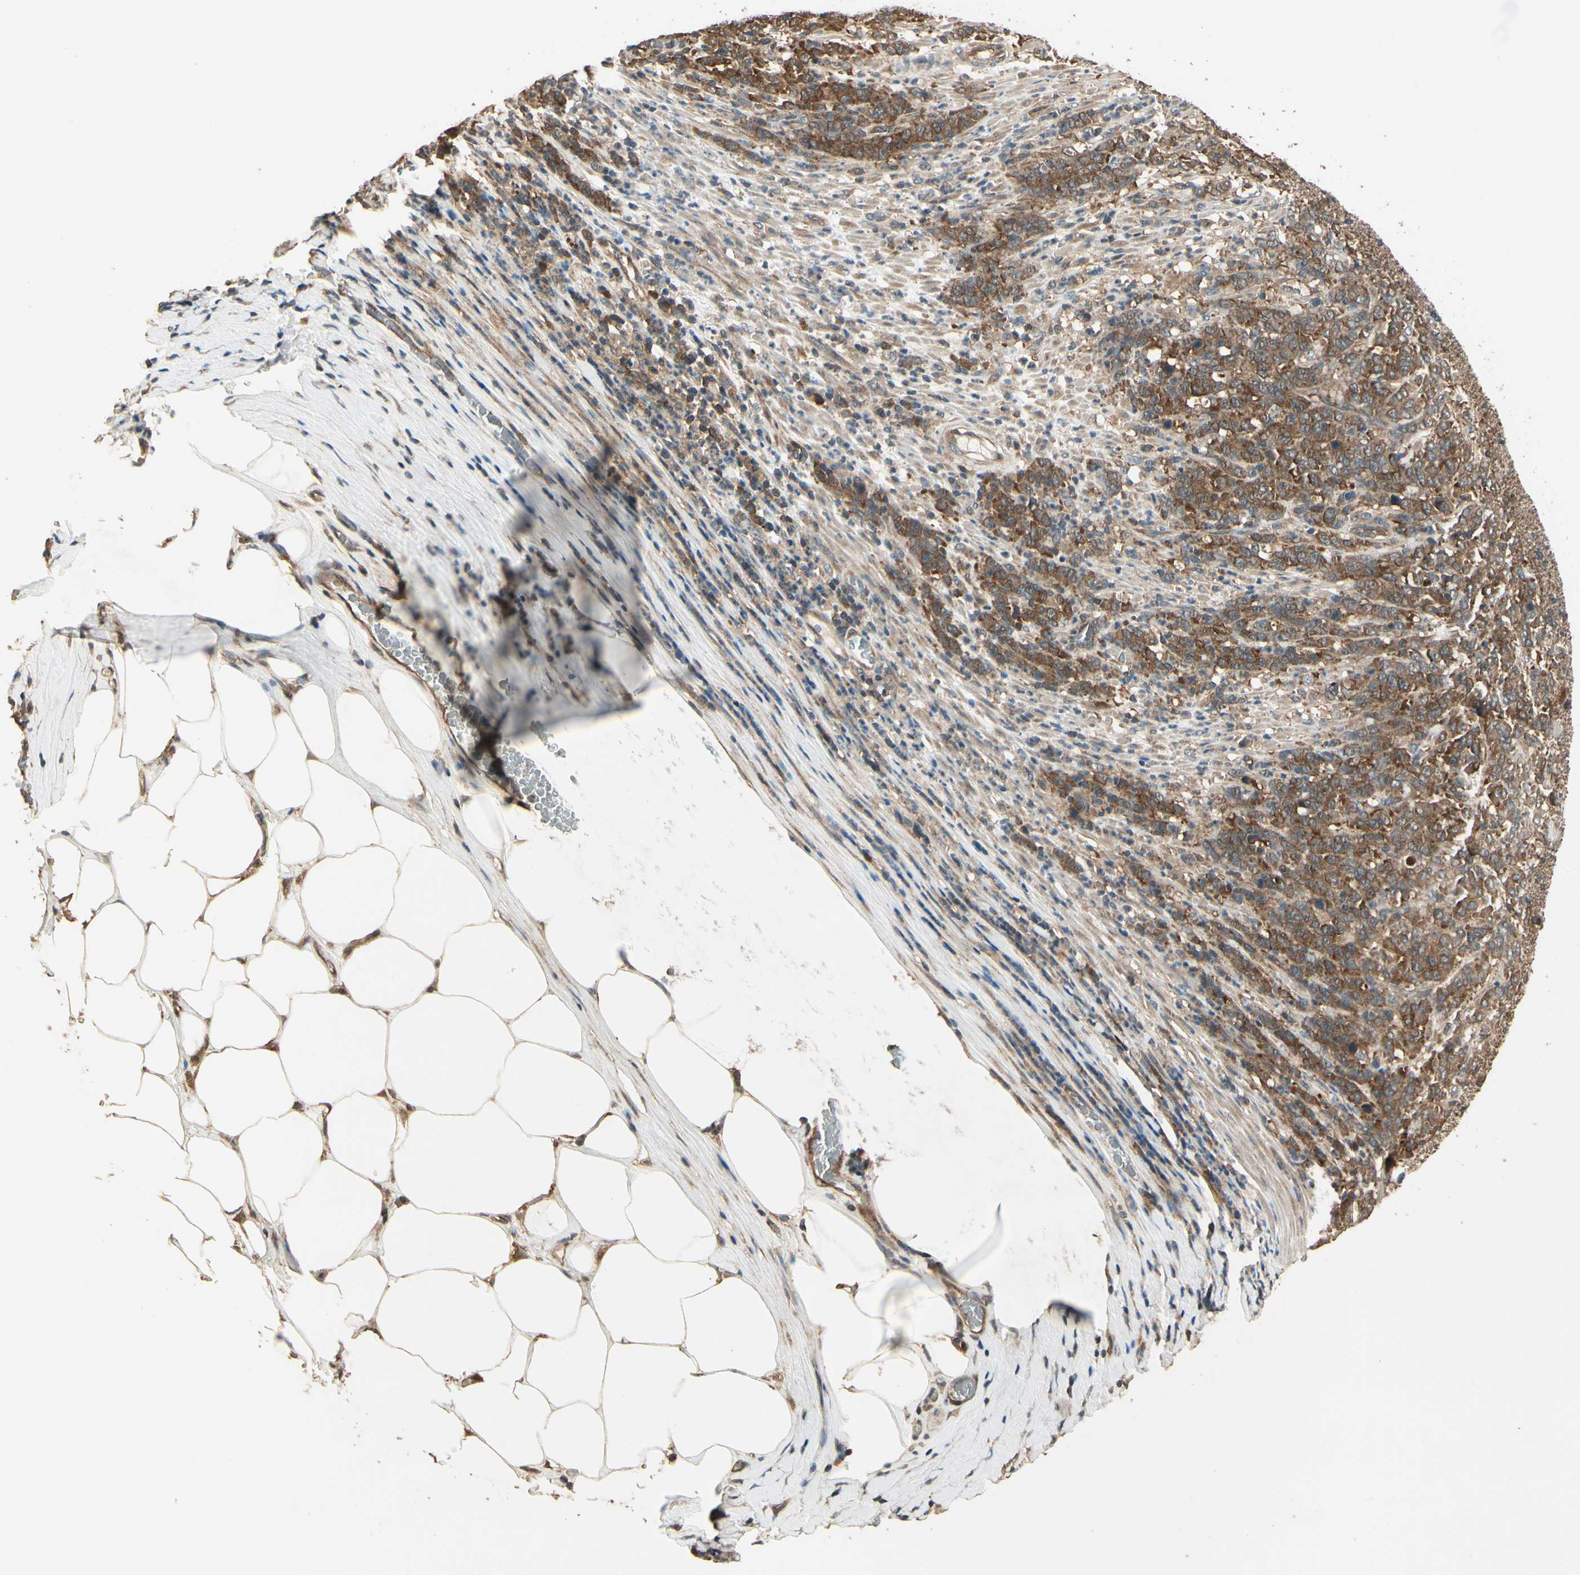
{"staining": {"intensity": "strong", "quantity": ">75%", "location": "cytoplasmic/membranous"}, "tissue": "stomach cancer", "cell_type": "Tumor cells", "image_type": "cancer", "snomed": [{"axis": "morphology", "description": "Adenocarcinoma, NOS"}, {"axis": "topography", "description": "Stomach, lower"}], "caption": "This micrograph demonstrates IHC staining of human adenocarcinoma (stomach), with high strong cytoplasmic/membranous staining in approximately >75% of tumor cells.", "gene": "CCT7", "patient": {"sex": "female", "age": 71}}